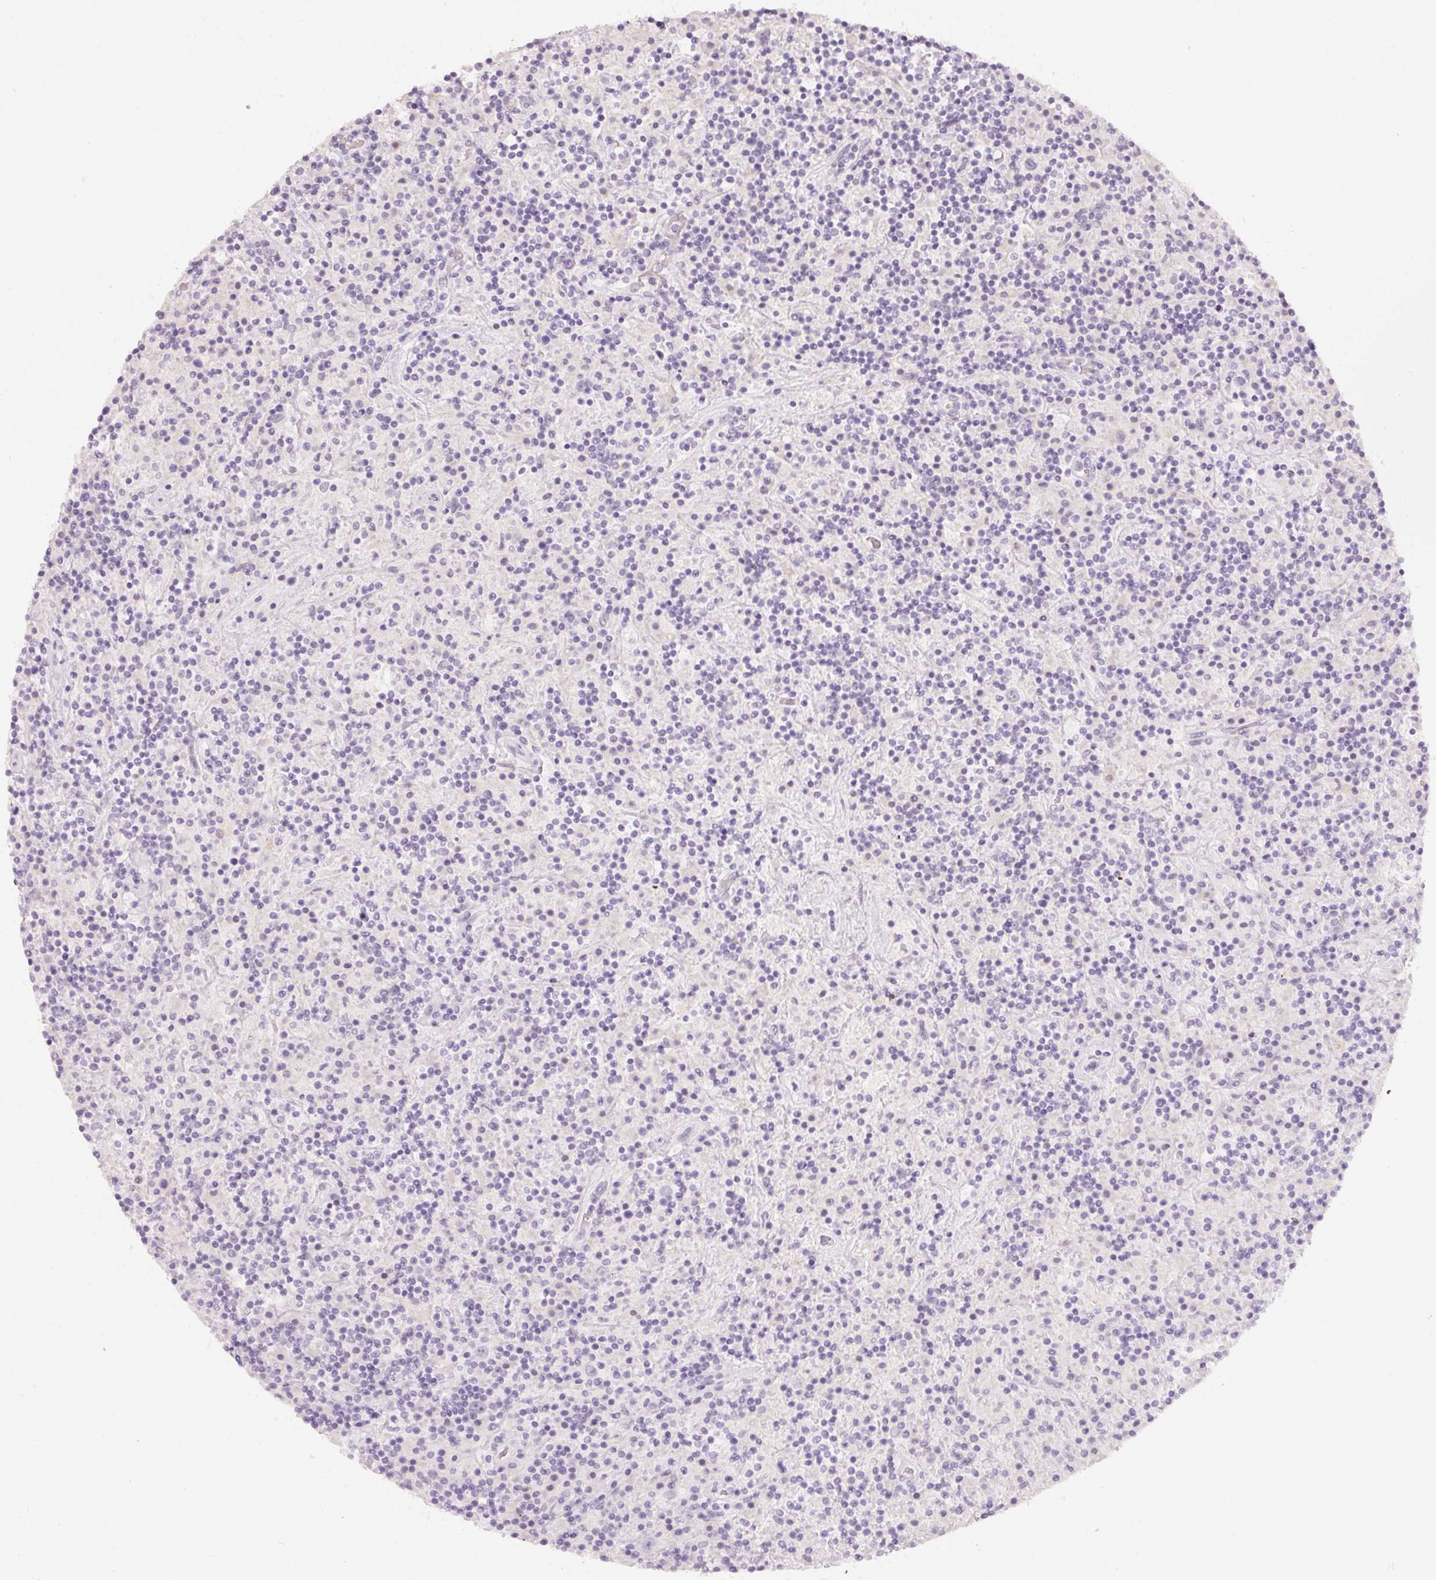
{"staining": {"intensity": "negative", "quantity": "none", "location": "none"}, "tissue": "lymphoma", "cell_type": "Tumor cells", "image_type": "cancer", "snomed": [{"axis": "morphology", "description": "Hodgkin's disease, NOS"}, {"axis": "topography", "description": "Lymph node"}], "caption": "IHC histopathology image of human lymphoma stained for a protein (brown), which reveals no staining in tumor cells.", "gene": "ENSG00000206549", "patient": {"sex": "male", "age": 70}}